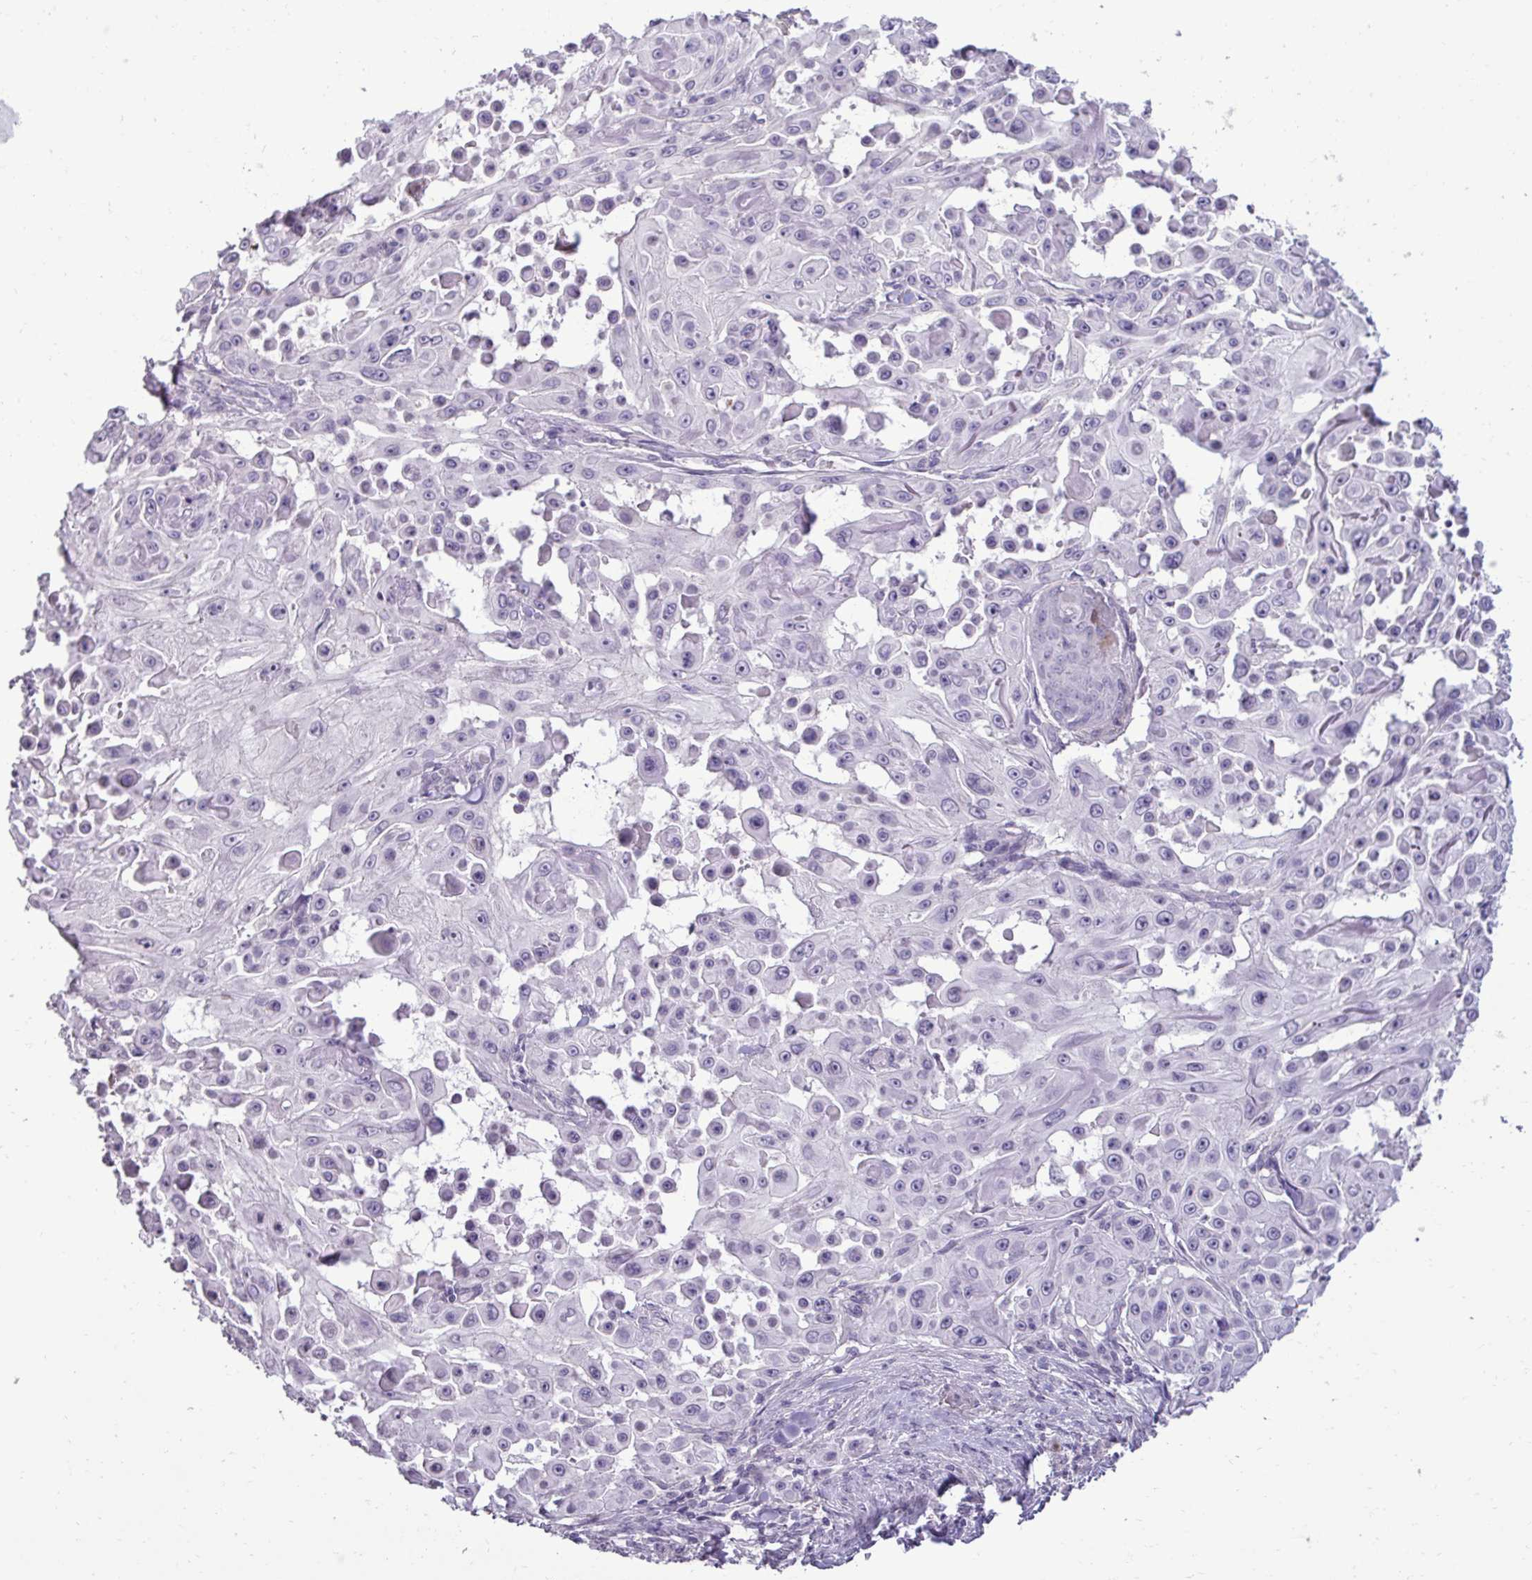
{"staining": {"intensity": "negative", "quantity": "none", "location": "none"}, "tissue": "skin cancer", "cell_type": "Tumor cells", "image_type": "cancer", "snomed": [{"axis": "morphology", "description": "Squamous cell carcinoma, NOS"}, {"axis": "topography", "description": "Skin"}], "caption": "The IHC image has no significant positivity in tumor cells of skin cancer (squamous cell carcinoma) tissue. (DAB (3,3'-diaminobenzidine) IHC with hematoxylin counter stain).", "gene": "SLC30A3", "patient": {"sex": "male", "age": 91}}